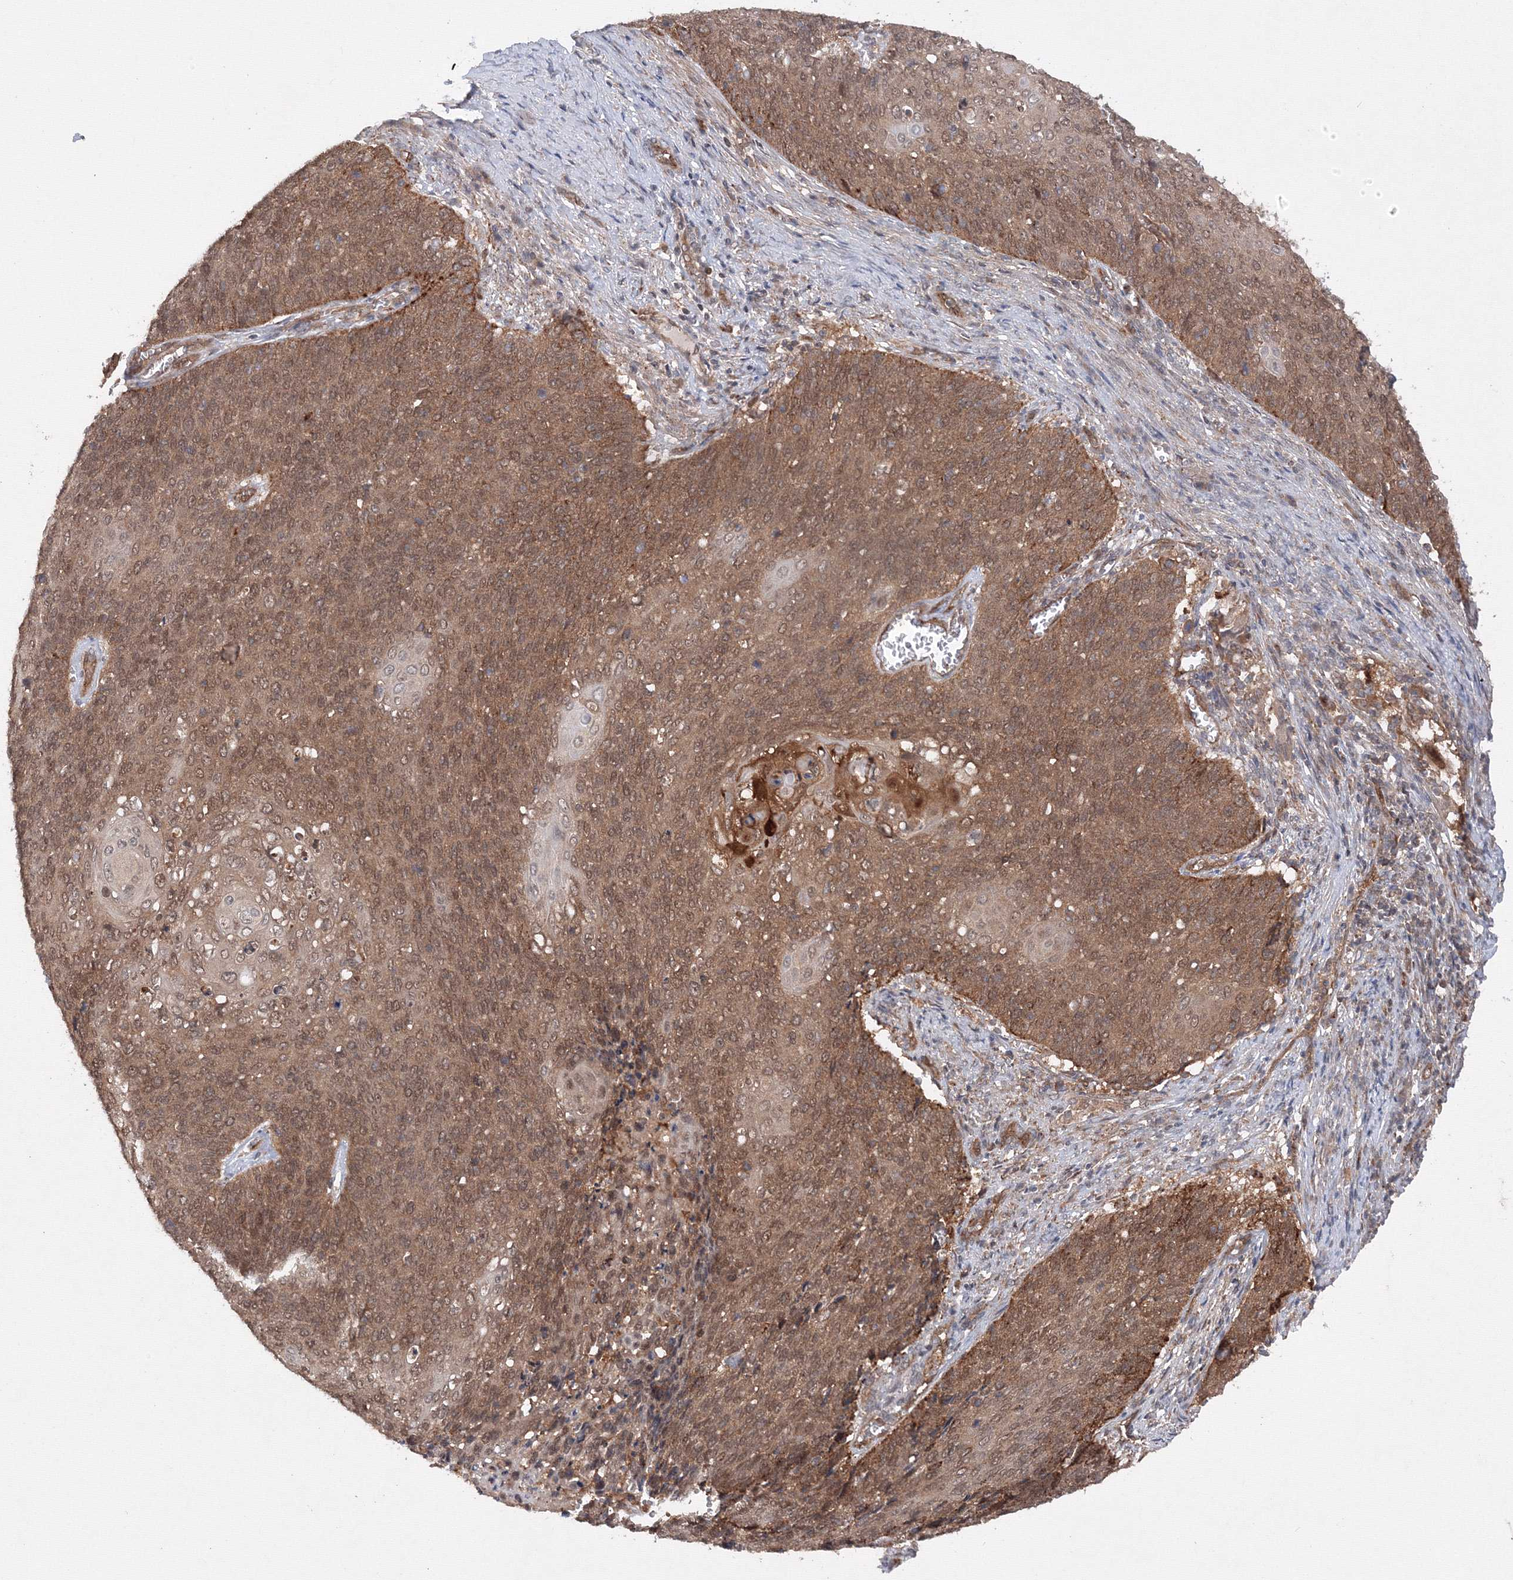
{"staining": {"intensity": "moderate", "quantity": ">75%", "location": "cytoplasmic/membranous"}, "tissue": "cervical cancer", "cell_type": "Tumor cells", "image_type": "cancer", "snomed": [{"axis": "morphology", "description": "Squamous cell carcinoma, NOS"}, {"axis": "topography", "description": "Cervix"}], "caption": "About >75% of tumor cells in cervical cancer (squamous cell carcinoma) display moderate cytoplasmic/membranous protein expression as visualized by brown immunohistochemical staining.", "gene": "DCTD", "patient": {"sex": "female", "age": 39}}